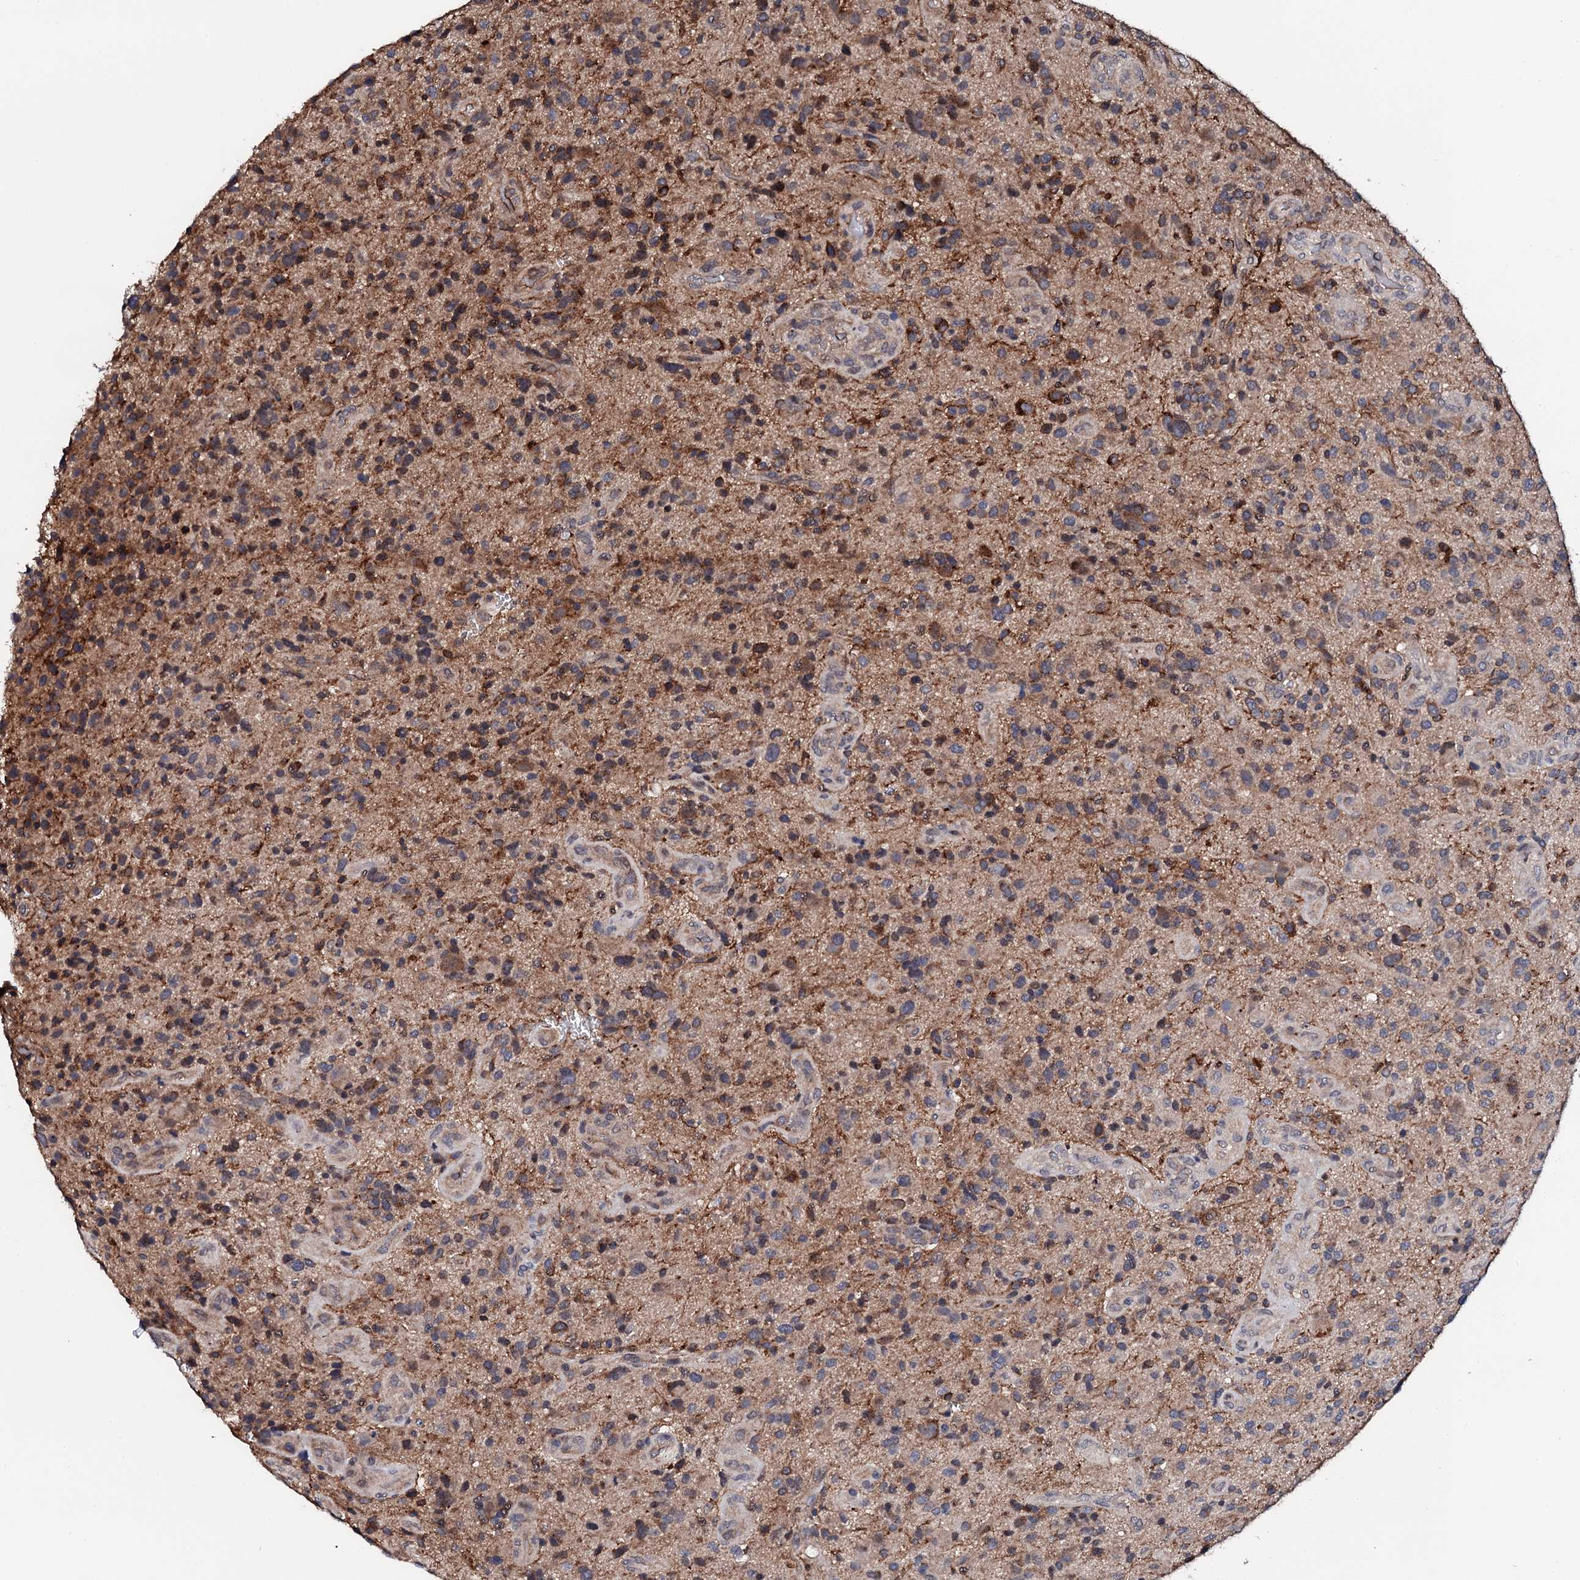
{"staining": {"intensity": "moderate", "quantity": "<25%", "location": "cytoplasmic/membranous"}, "tissue": "glioma", "cell_type": "Tumor cells", "image_type": "cancer", "snomed": [{"axis": "morphology", "description": "Glioma, malignant, High grade"}, {"axis": "topography", "description": "Brain"}], "caption": "This is a micrograph of IHC staining of malignant glioma (high-grade), which shows moderate staining in the cytoplasmic/membranous of tumor cells.", "gene": "EDC3", "patient": {"sex": "male", "age": 47}}